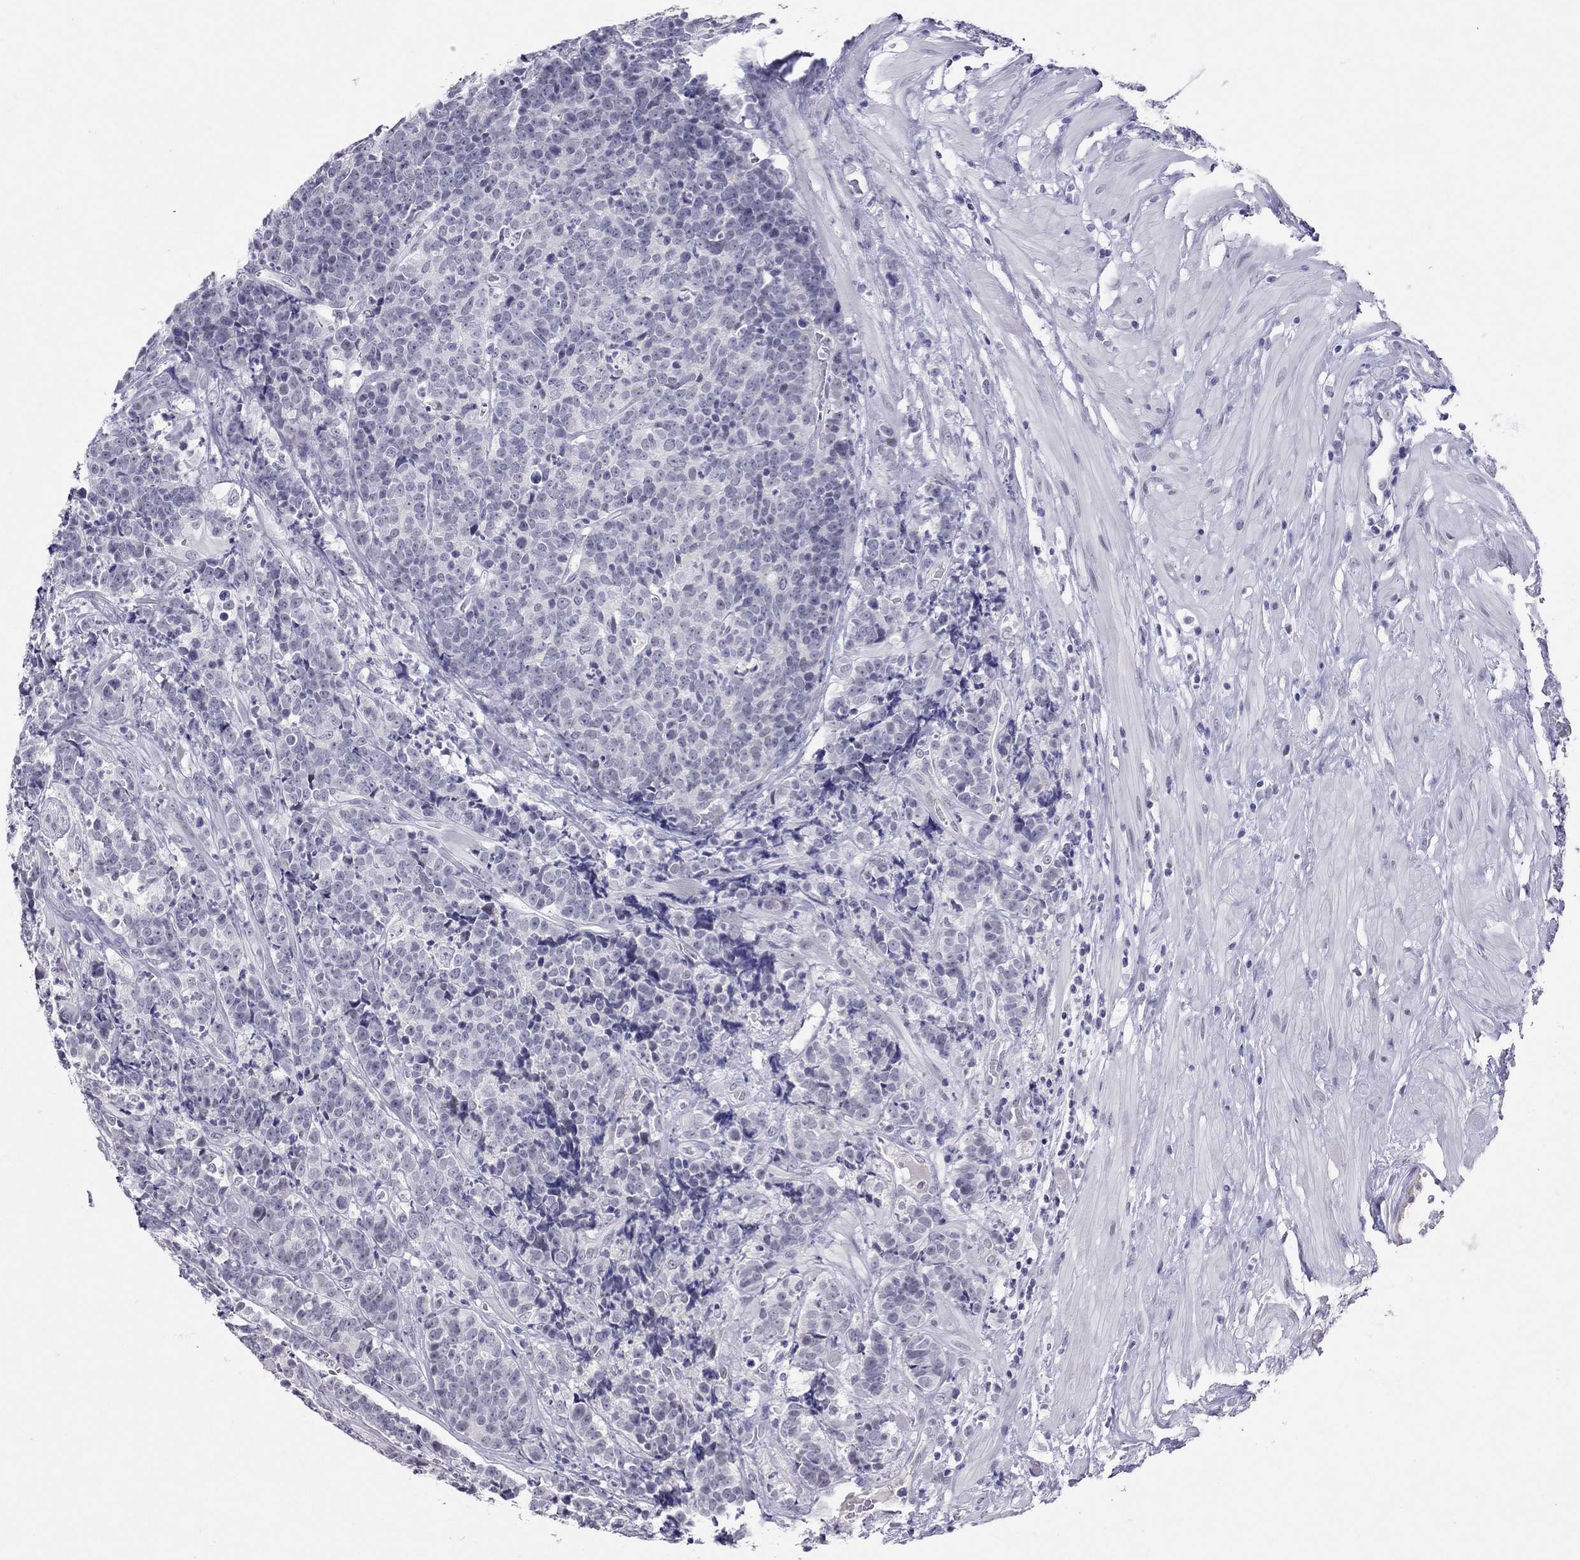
{"staining": {"intensity": "negative", "quantity": "none", "location": "none"}, "tissue": "prostate cancer", "cell_type": "Tumor cells", "image_type": "cancer", "snomed": [{"axis": "morphology", "description": "Adenocarcinoma, NOS"}, {"axis": "topography", "description": "Prostate"}], "caption": "The micrograph displays no significant positivity in tumor cells of prostate adenocarcinoma. The staining was performed using DAB (3,3'-diaminobenzidine) to visualize the protein expression in brown, while the nuclei were stained in blue with hematoxylin (Magnification: 20x).", "gene": "JHY", "patient": {"sex": "male", "age": 67}}